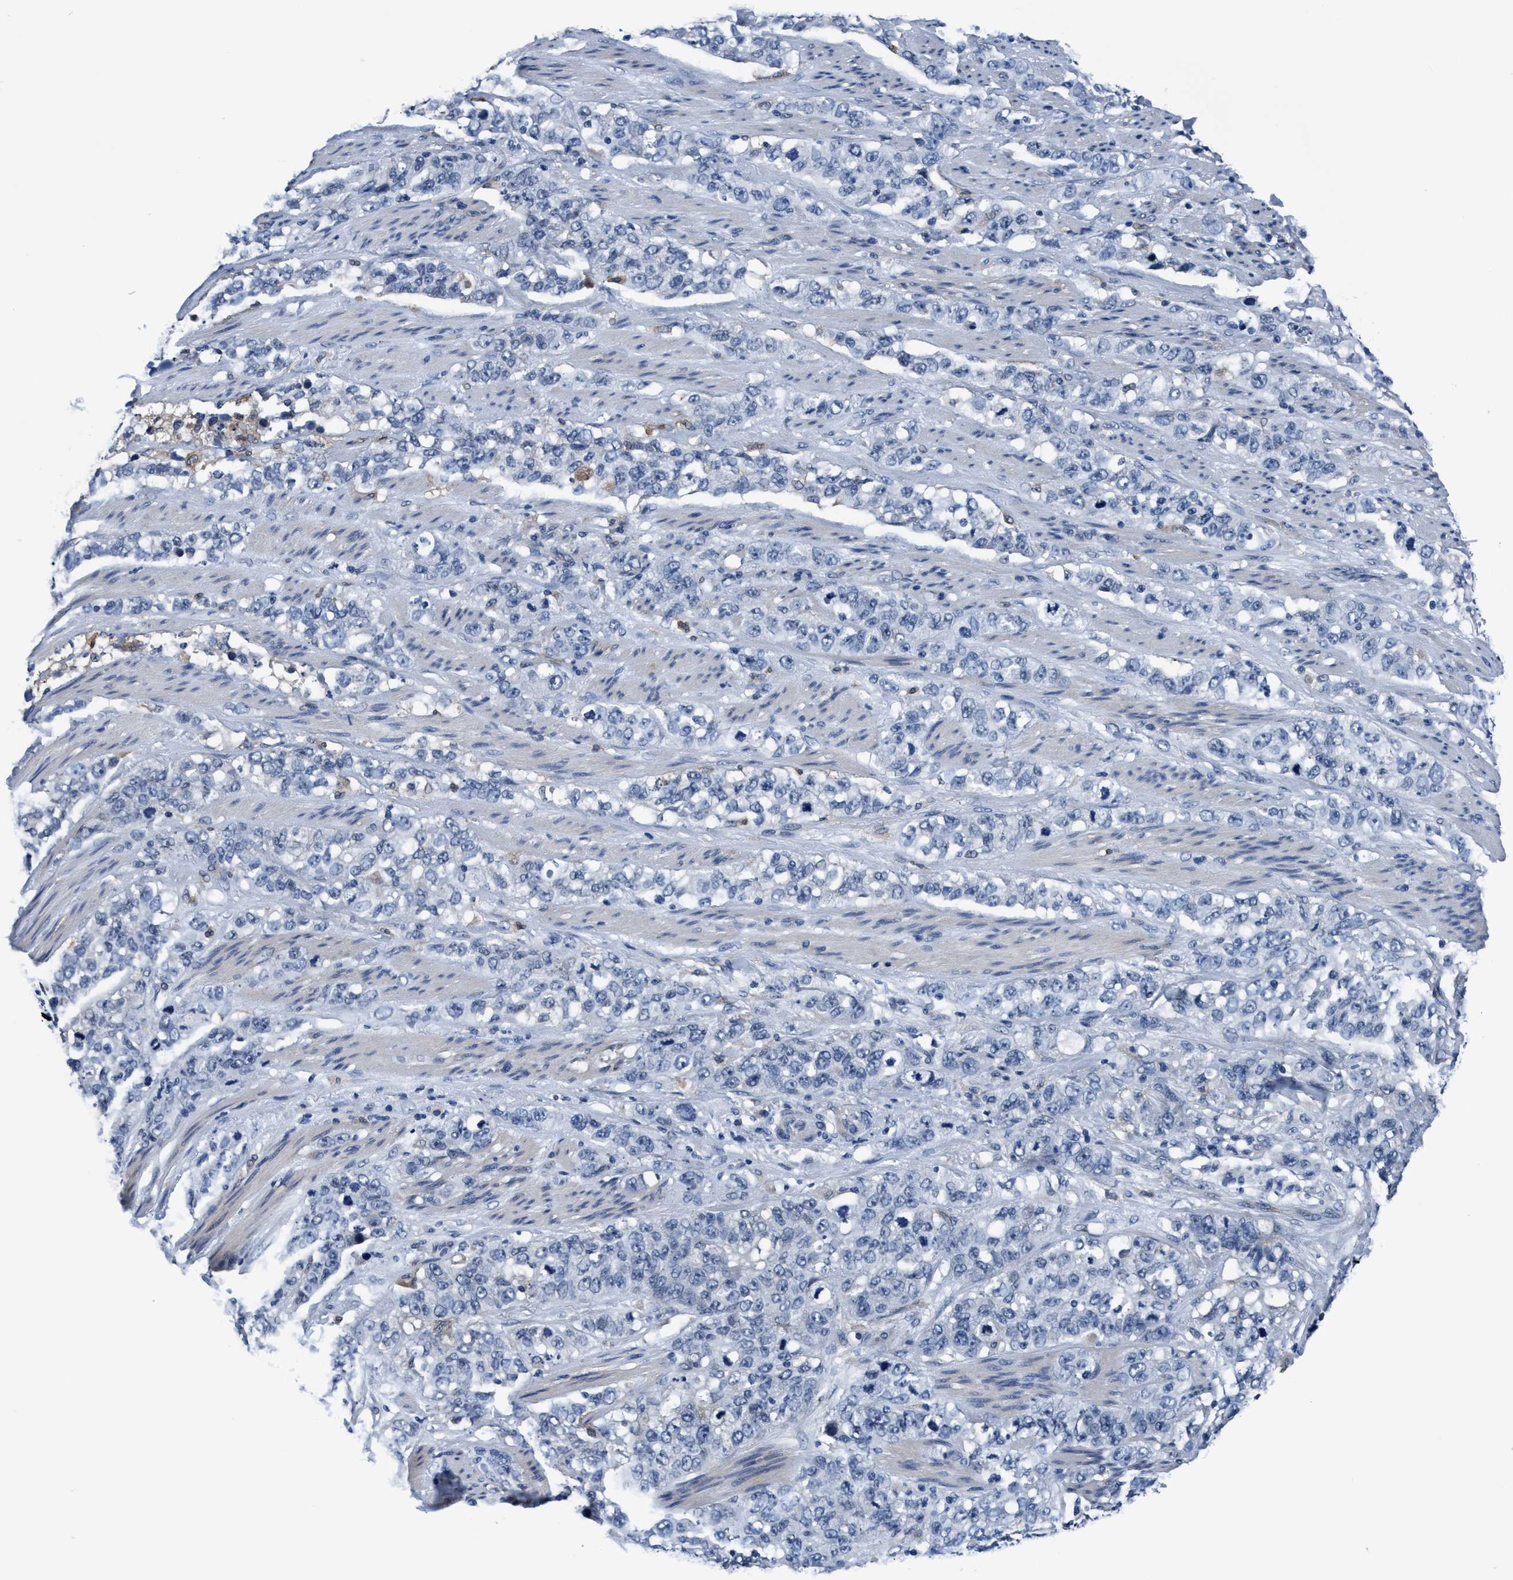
{"staining": {"intensity": "negative", "quantity": "none", "location": "none"}, "tissue": "stomach cancer", "cell_type": "Tumor cells", "image_type": "cancer", "snomed": [{"axis": "morphology", "description": "Adenocarcinoma, NOS"}, {"axis": "topography", "description": "Stomach"}], "caption": "Tumor cells are negative for brown protein staining in stomach cancer (adenocarcinoma). The staining is performed using DAB (3,3'-diaminobenzidine) brown chromogen with nuclei counter-stained in using hematoxylin.", "gene": "TMEM94", "patient": {"sex": "male", "age": 48}}